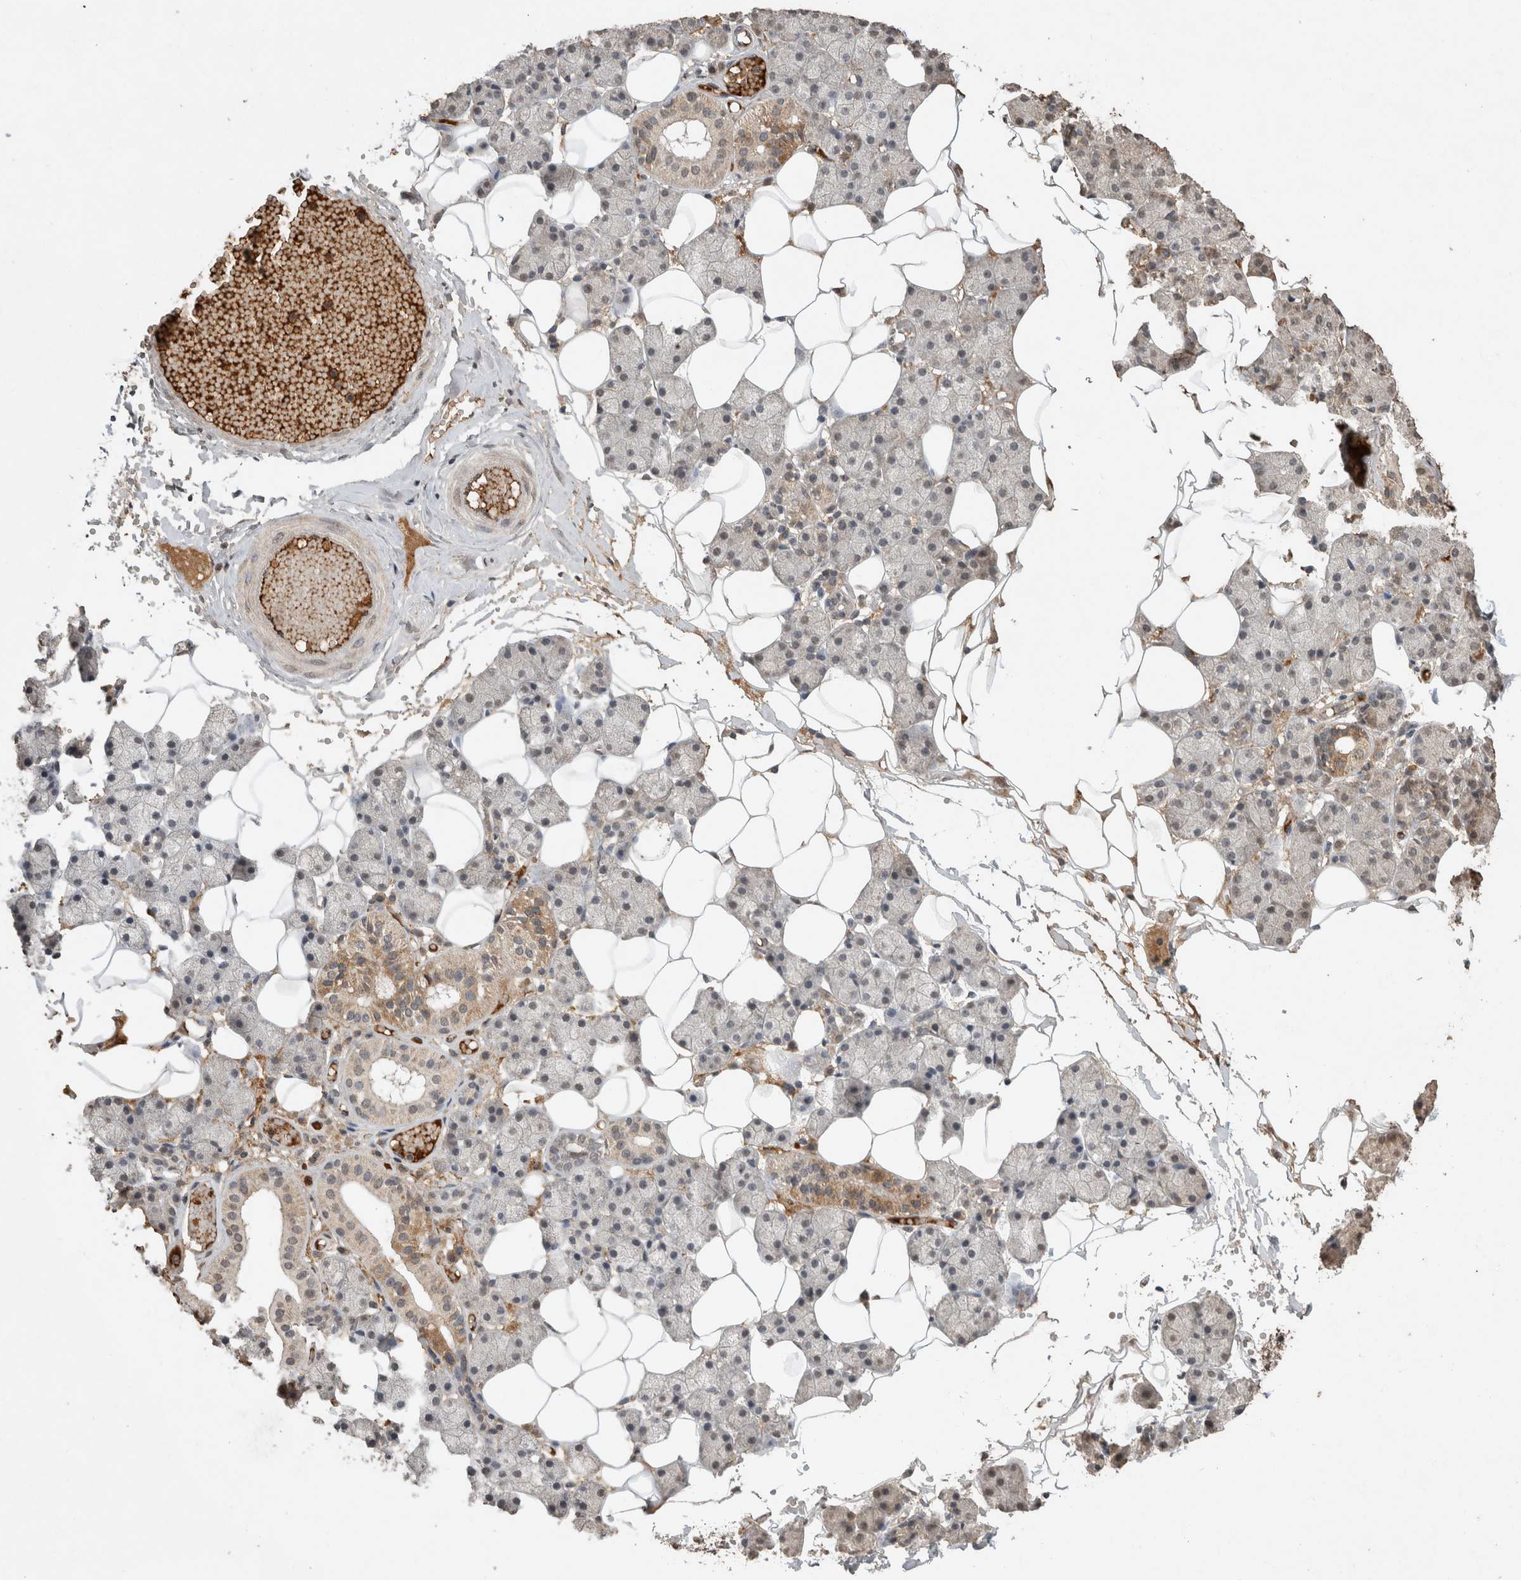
{"staining": {"intensity": "moderate", "quantity": "<25%", "location": "cytoplasmic/membranous"}, "tissue": "salivary gland", "cell_type": "Glandular cells", "image_type": "normal", "snomed": [{"axis": "morphology", "description": "Normal tissue, NOS"}, {"axis": "topography", "description": "Salivary gland"}], "caption": "Glandular cells display low levels of moderate cytoplasmic/membranous positivity in approximately <25% of cells in normal salivary gland. Immunohistochemistry (ihc) stains the protein of interest in brown and the nuclei are stained blue.", "gene": "FAM3A", "patient": {"sex": "female", "age": 33}}